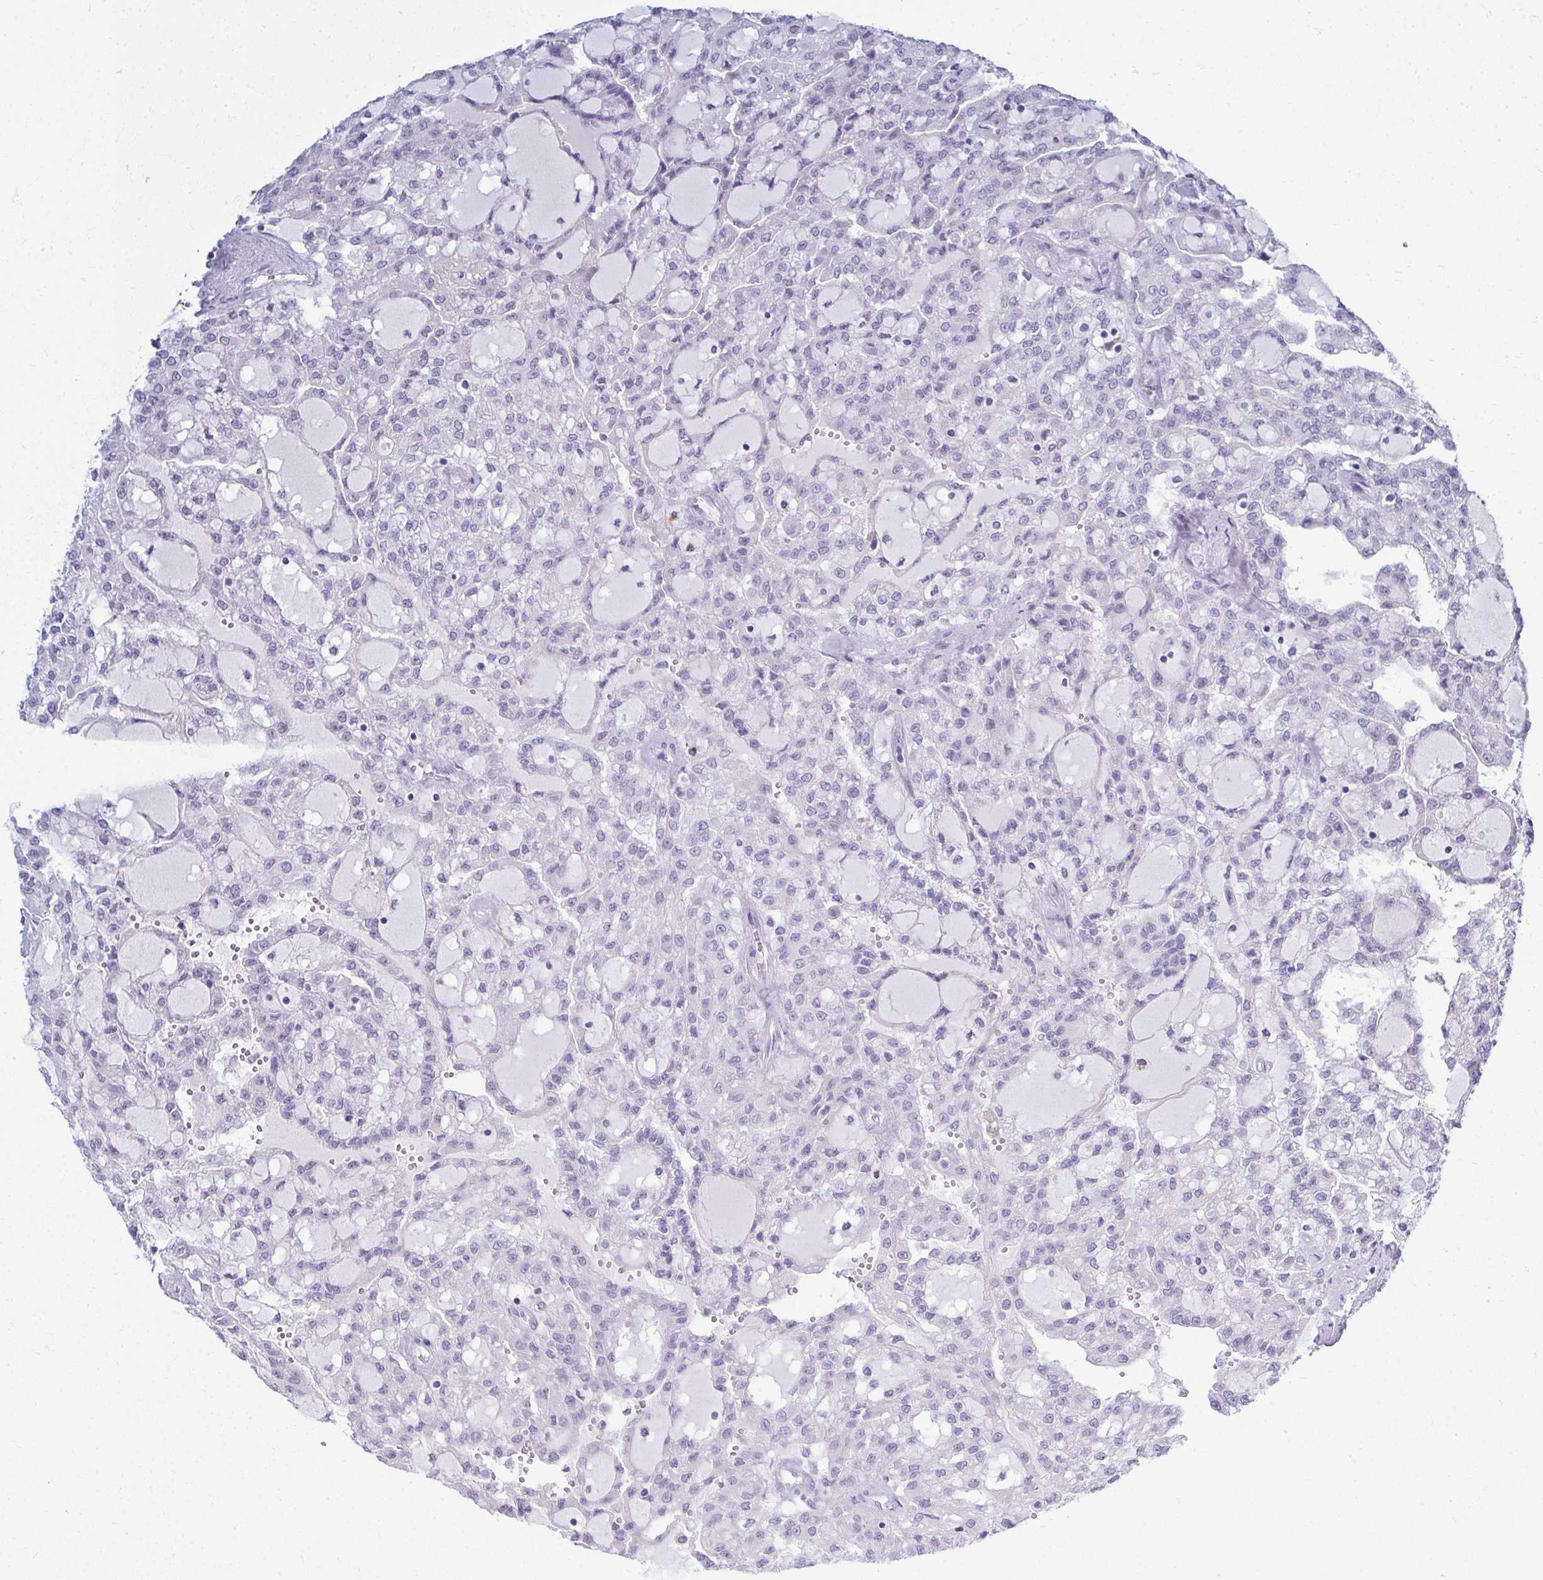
{"staining": {"intensity": "negative", "quantity": "none", "location": "none"}, "tissue": "renal cancer", "cell_type": "Tumor cells", "image_type": "cancer", "snomed": [{"axis": "morphology", "description": "Adenocarcinoma, NOS"}, {"axis": "topography", "description": "Kidney"}], "caption": "A high-resolution histopathology image shows immunohistochemistry (IHC) staining of renal cancer (adenocarcinoma), which demonstrates no significant staining in tumor cells.", "gene": "QDPR", "patient": {"sex": "male", "age": 63}}